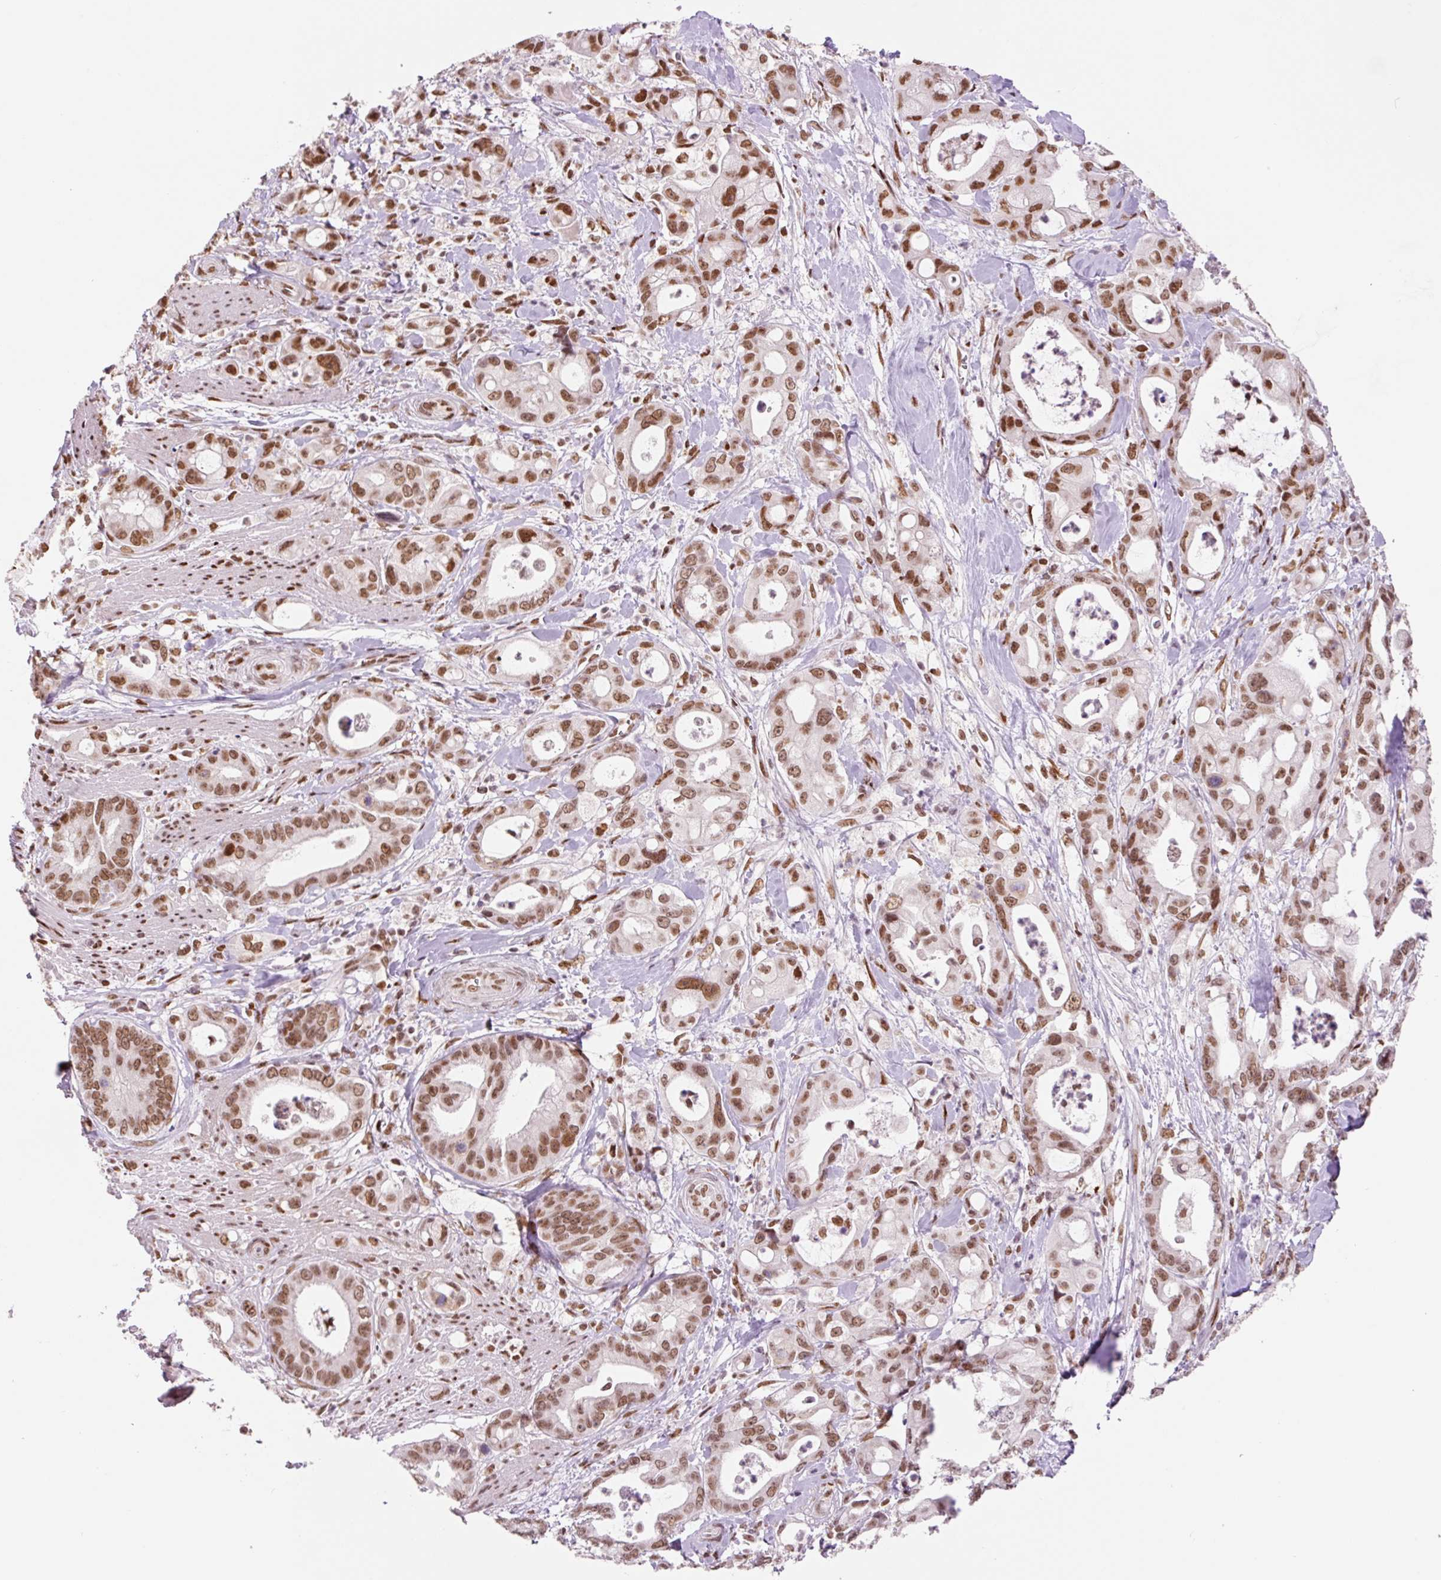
{"staining": {"intensity": "strong", "quantity": ">75%", "location": "nuclear"}, "tissue": "pancreatic cancer", "cell_type": "Tumor cells", "image_type": "cancer", "snomed": [{"axis": "morphology", "description": "Adenocarcinoma, NOS"}, {"axis": "topography", "description": "Pancreas"}], "caption": "Pancreatic cancer stained with a protein marker displays strong staining in tumor cells.", "gene": "CCNL2", "patient": {"sex": "male", "age": 68}}